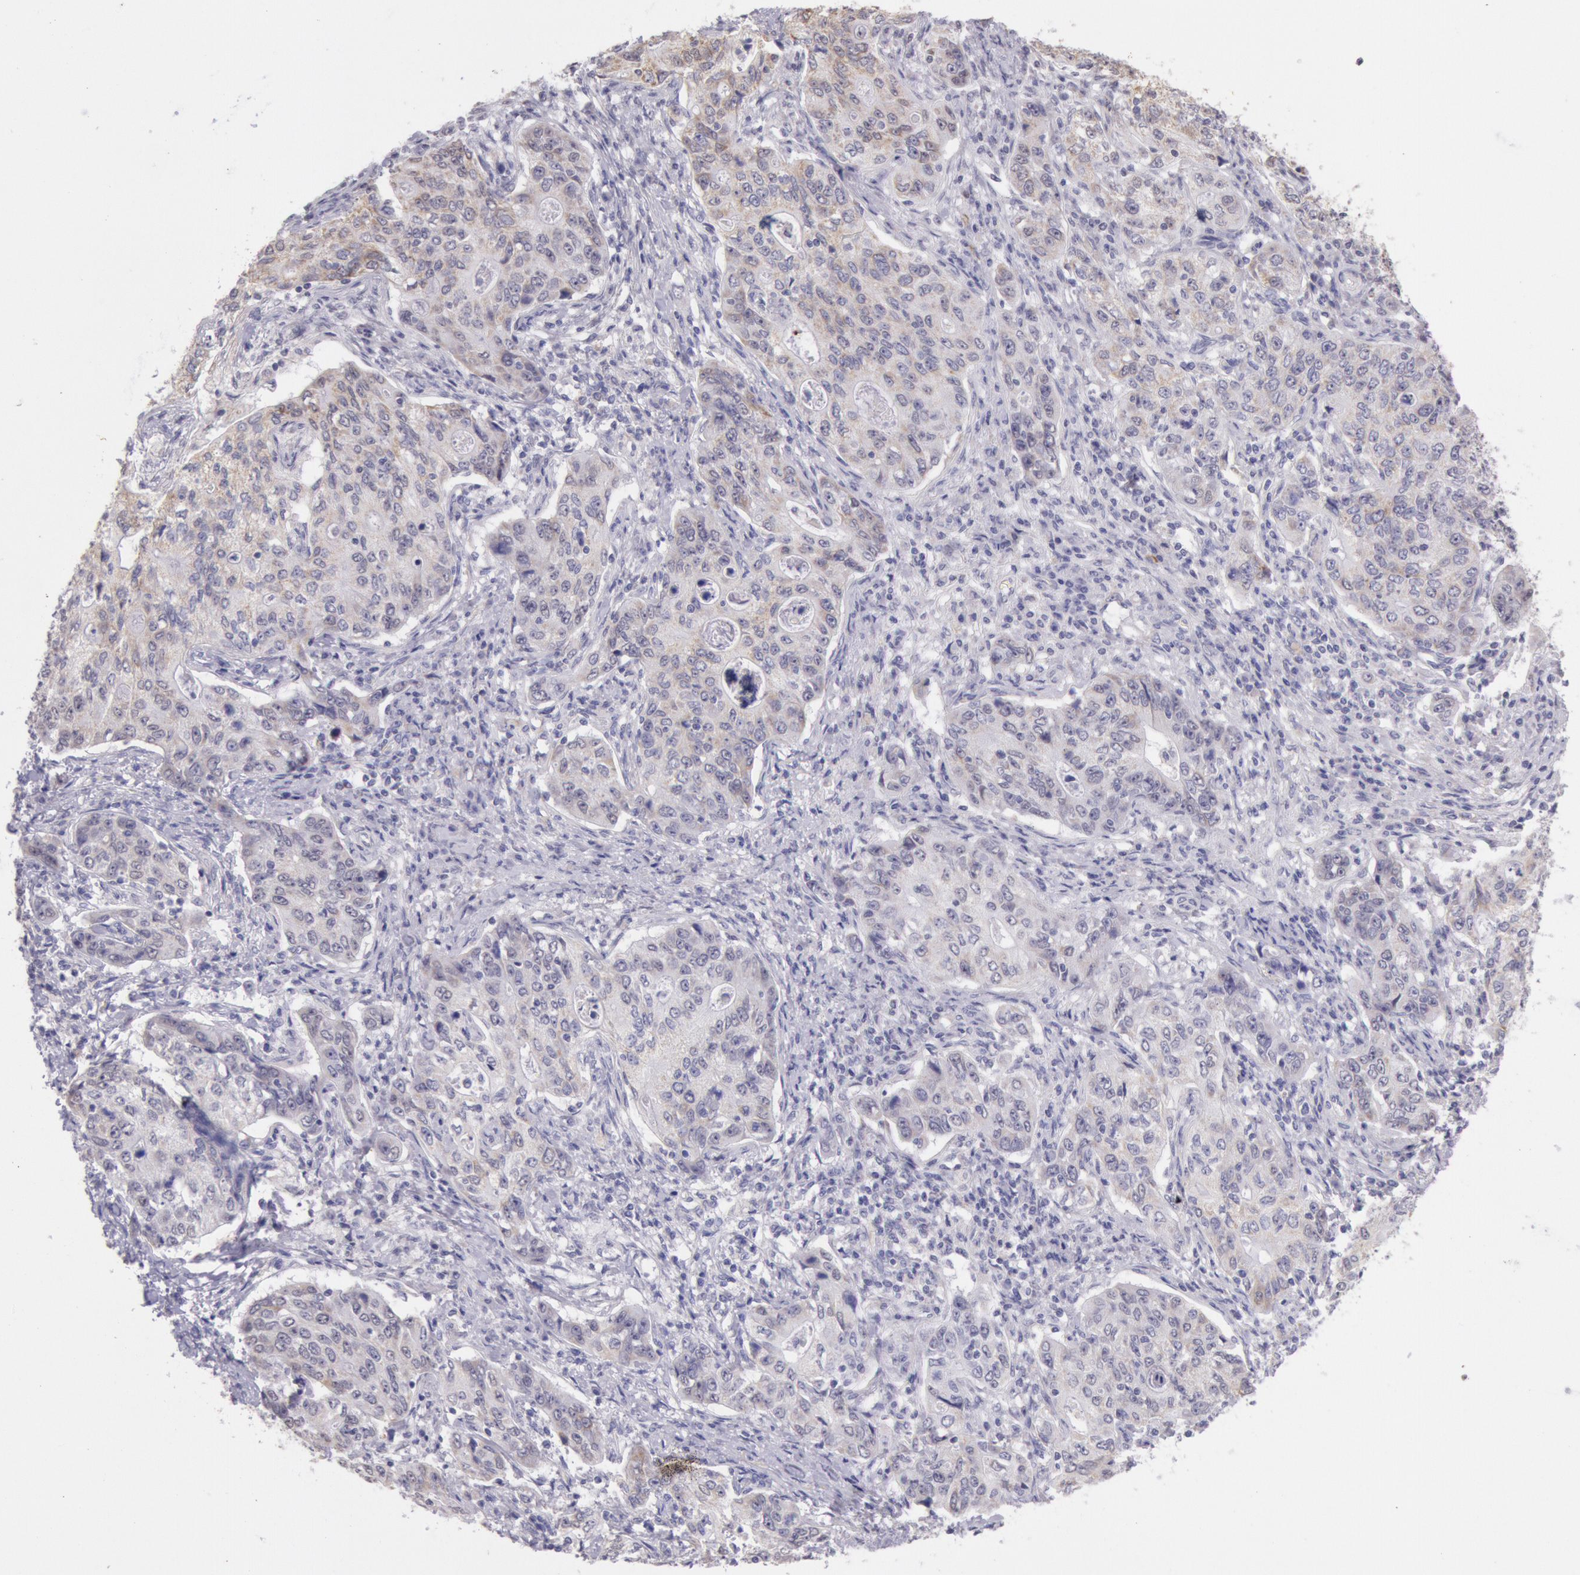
{"staining": {"intensity": "weak", "quantity": "25%-75%", "location": "cytoplasmic/membranous"}, "tissue": "stomach cancer", "cell_type": "Tumor cells", "image_type": "cancer", "snomed": [{"axis": "morphology", "description": "Adenocarcinoma, NOS"}, {"axis": "topography", "description": "Esophagus"}, {"axis": "topography", "description": "Stomach"}], "caption": "Human stomach cancer (adenocarcinoma) stained with a brown dye reveals weak cytoplasmic/membranous positive expression in about 25%-75% of tumor cells.", "gene": "FRMD6", "patient": {"sex": "male", "age": 74}}